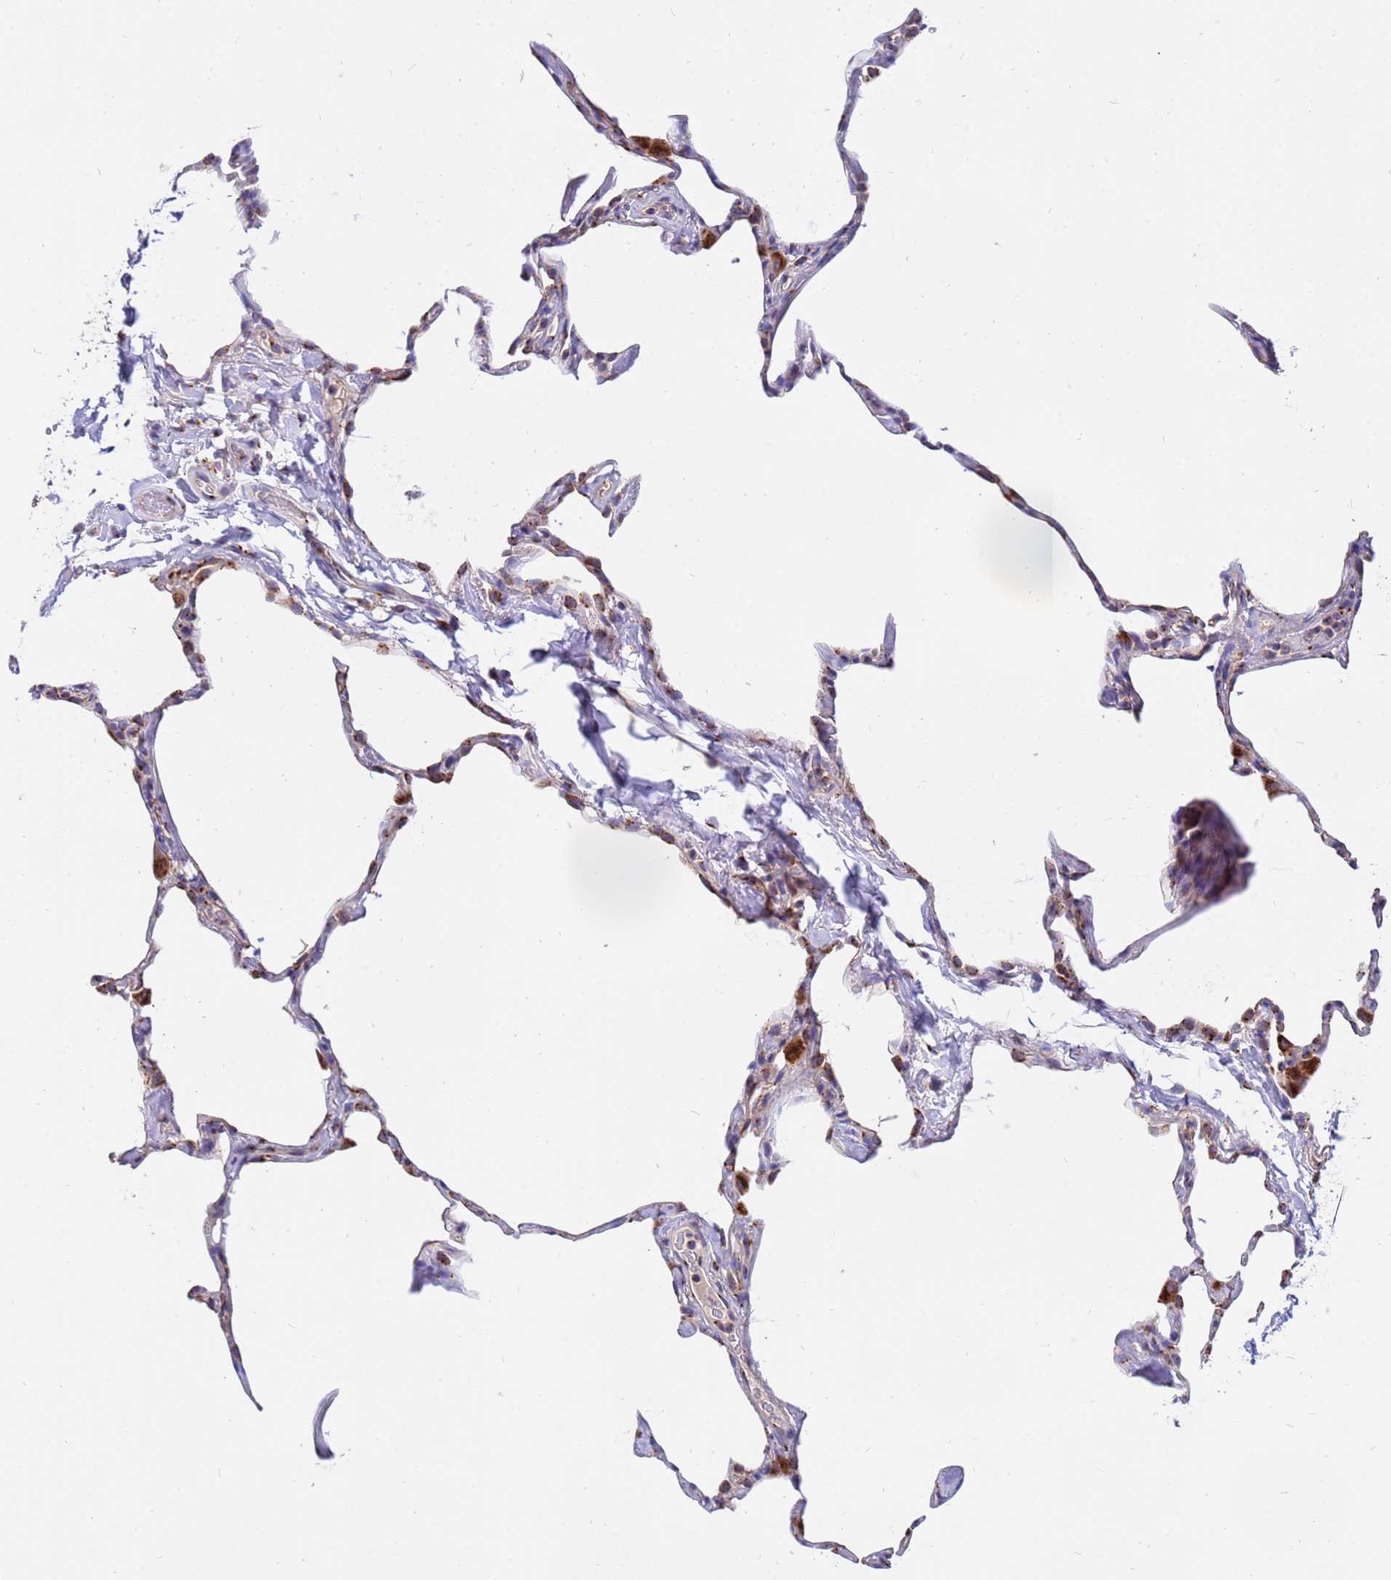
{"staining": {"intensity": "moderate", "quantity": "25%-75%", "location": "cytoplasmic/membranous"}, "tissue": "lung", "cell_type": "Alveolar cells", "image_type": "normal", "snomed": [{"axis": "morphology", "description": "Normal tissue, NOS"}, {"axis": "topography", "description": "Lung"}], "caption": "A brown stain highlights moderate cytoplasmic/membranous positivity of a protein in alveolar cells of normal lung.", "gene": "HPS3", "patient": {"sex": "male", "age": 65}}